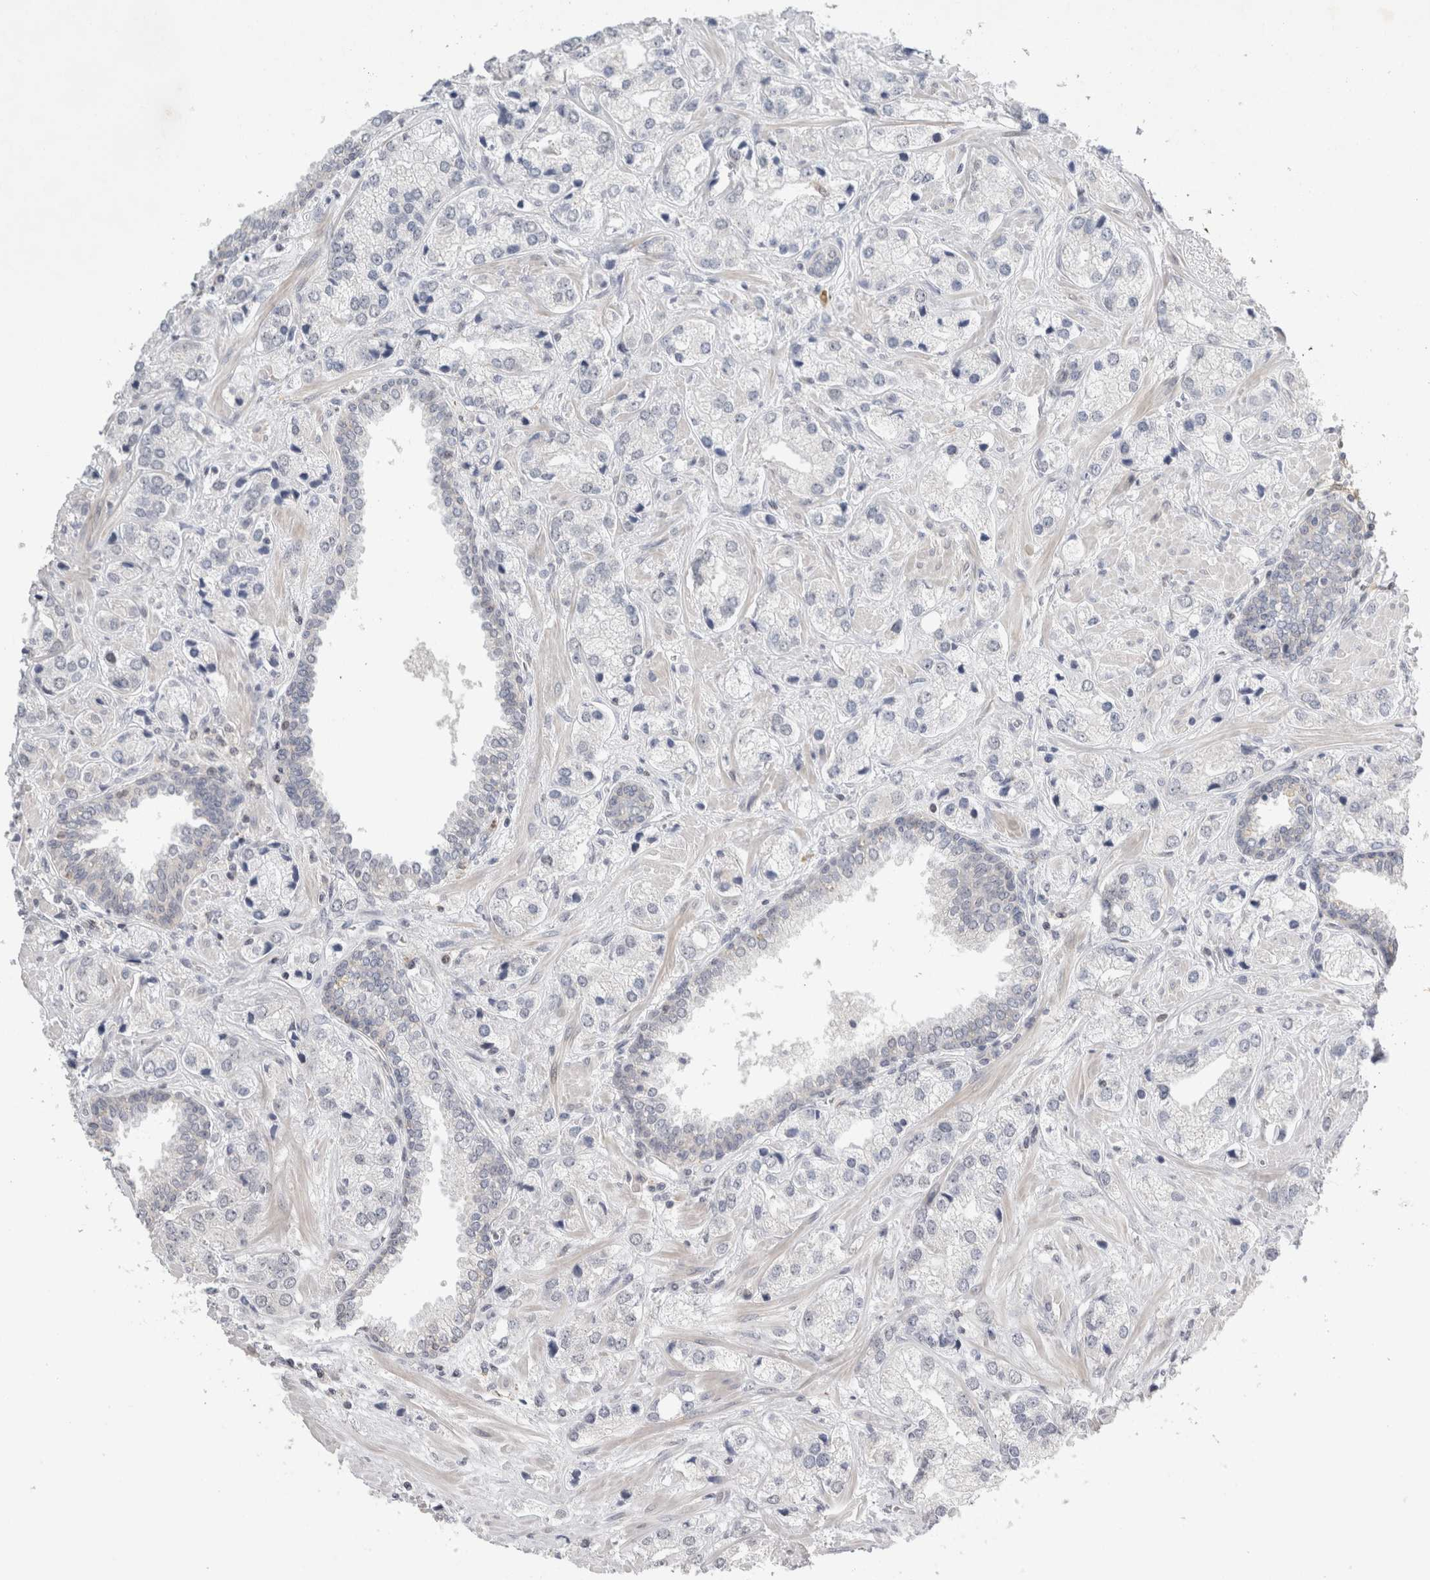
{"staining": {"intensity": "negative", "quantity": "none", "location": "none"}, "tissue": "prostate cancer", "cell_type": "Tumor cells", "image_type": "cancer", "snomed": [{"axis": "morphology", "description": "Adenocarcinoma, High grade"}, {"axis": "topography", "description": "Prostate"}], "caption": "This photomicrograph is of prostate high-grade adenocarcinoma stained with IHC to label a protein in brown with the nuclei are counter-stained blue. There is no staining in tumor cells.", "gene": "AGMAT", "patient": {"sex": "male", "age": 66}}